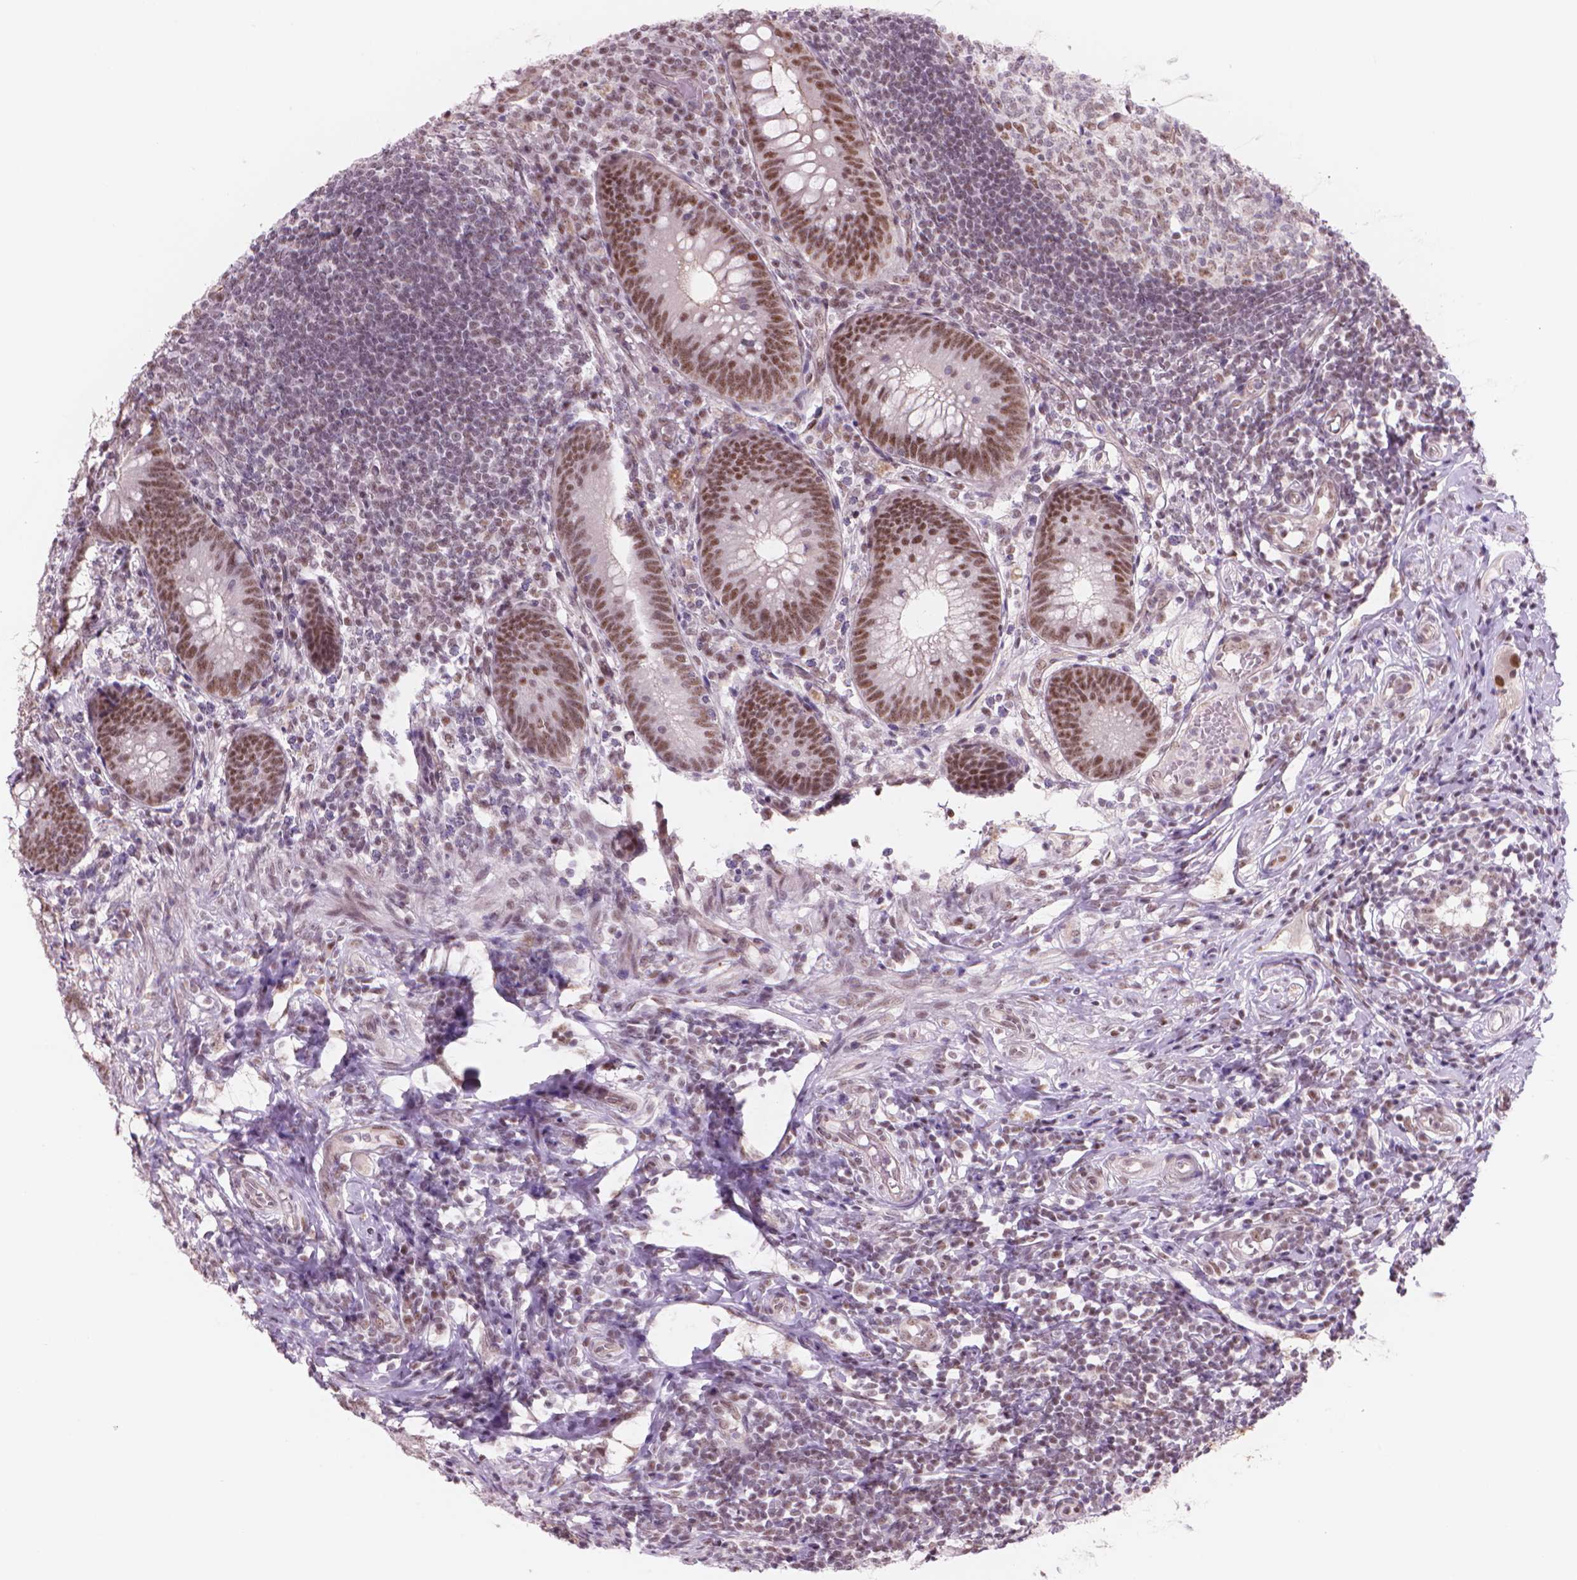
{"staining": {"intensity": "moderate", "quantity": ">75%", "location": "nuclear"}, "tissue": "appendix", "cell_type": "Glandular cells", "image_type": "normal", "snomed": [{"axis": "morphology", "description": "Normal tissue, NOS"}, {"axis": "morphology", "description": "Inflammation, NOS"}, {"axis": "topography", "description": "Appendix"}], "caption": "This histopathology image exhibits immunohistochemistry (IHC) staining of normal appendix, with medium moderate nuclear positivity in approximately >75% of glandular cells.", "gene": "POLR3D", "patient": {"sex": "male", "age": 16}}